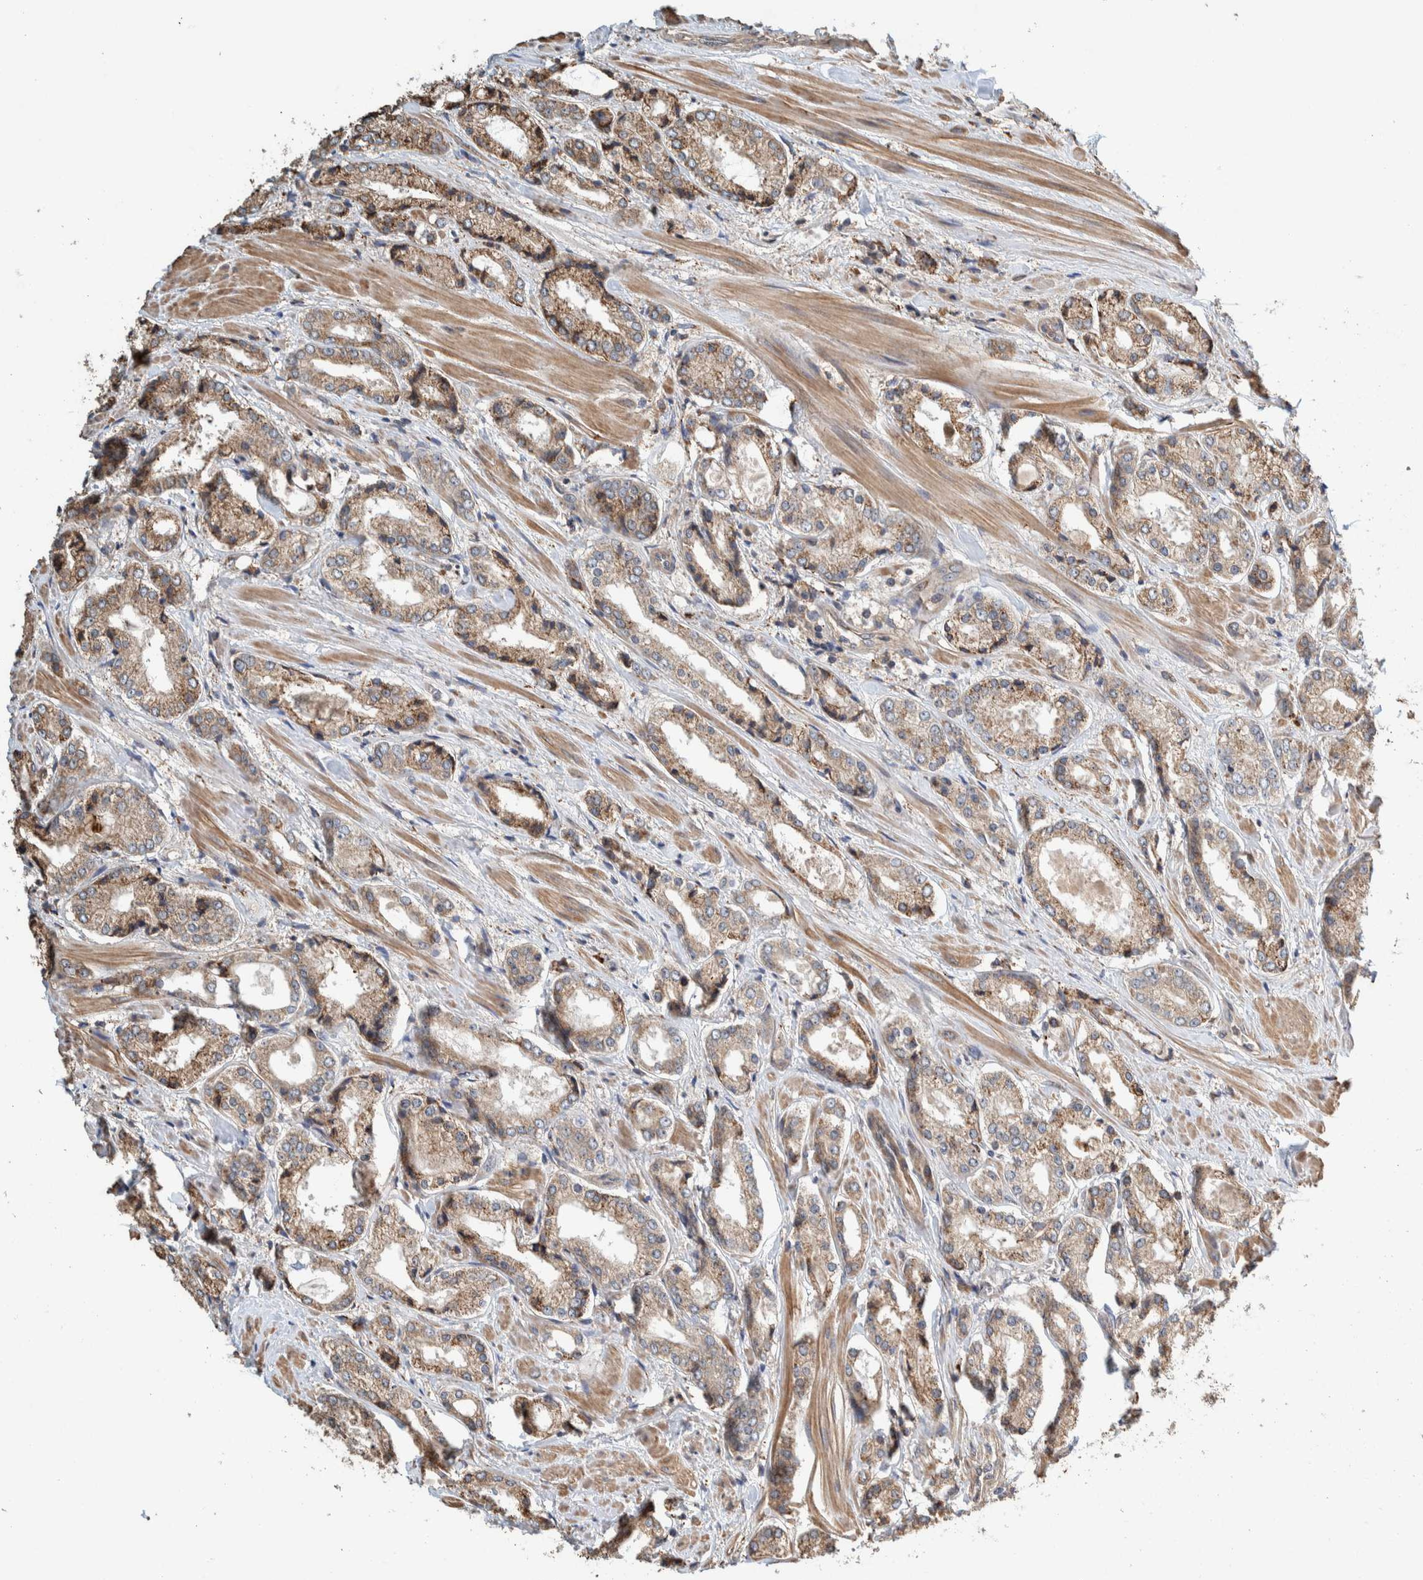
{"staining": {"intensity": "weak", "quantity": ">75%", "location": "cytoplasmic/membranous"}, "tissue": "prostate cancer", "cell_type": "Tumor cells", "image_type": "cancer", "snomed": [{"axis": "morphology", "description": "Adenocarcinoma, Low grade"}, {"axis": "topography", "description": "Prostate"}], "caption": "IHC of human prostate cancer (low-grade adenocarcinoma) reveals low levels of weak cytoplasmic/membranous positivity in approximately >75% of tumor cells.", "gene": "PLA2G3", "patient": {"sex": "male", "age": 62}}